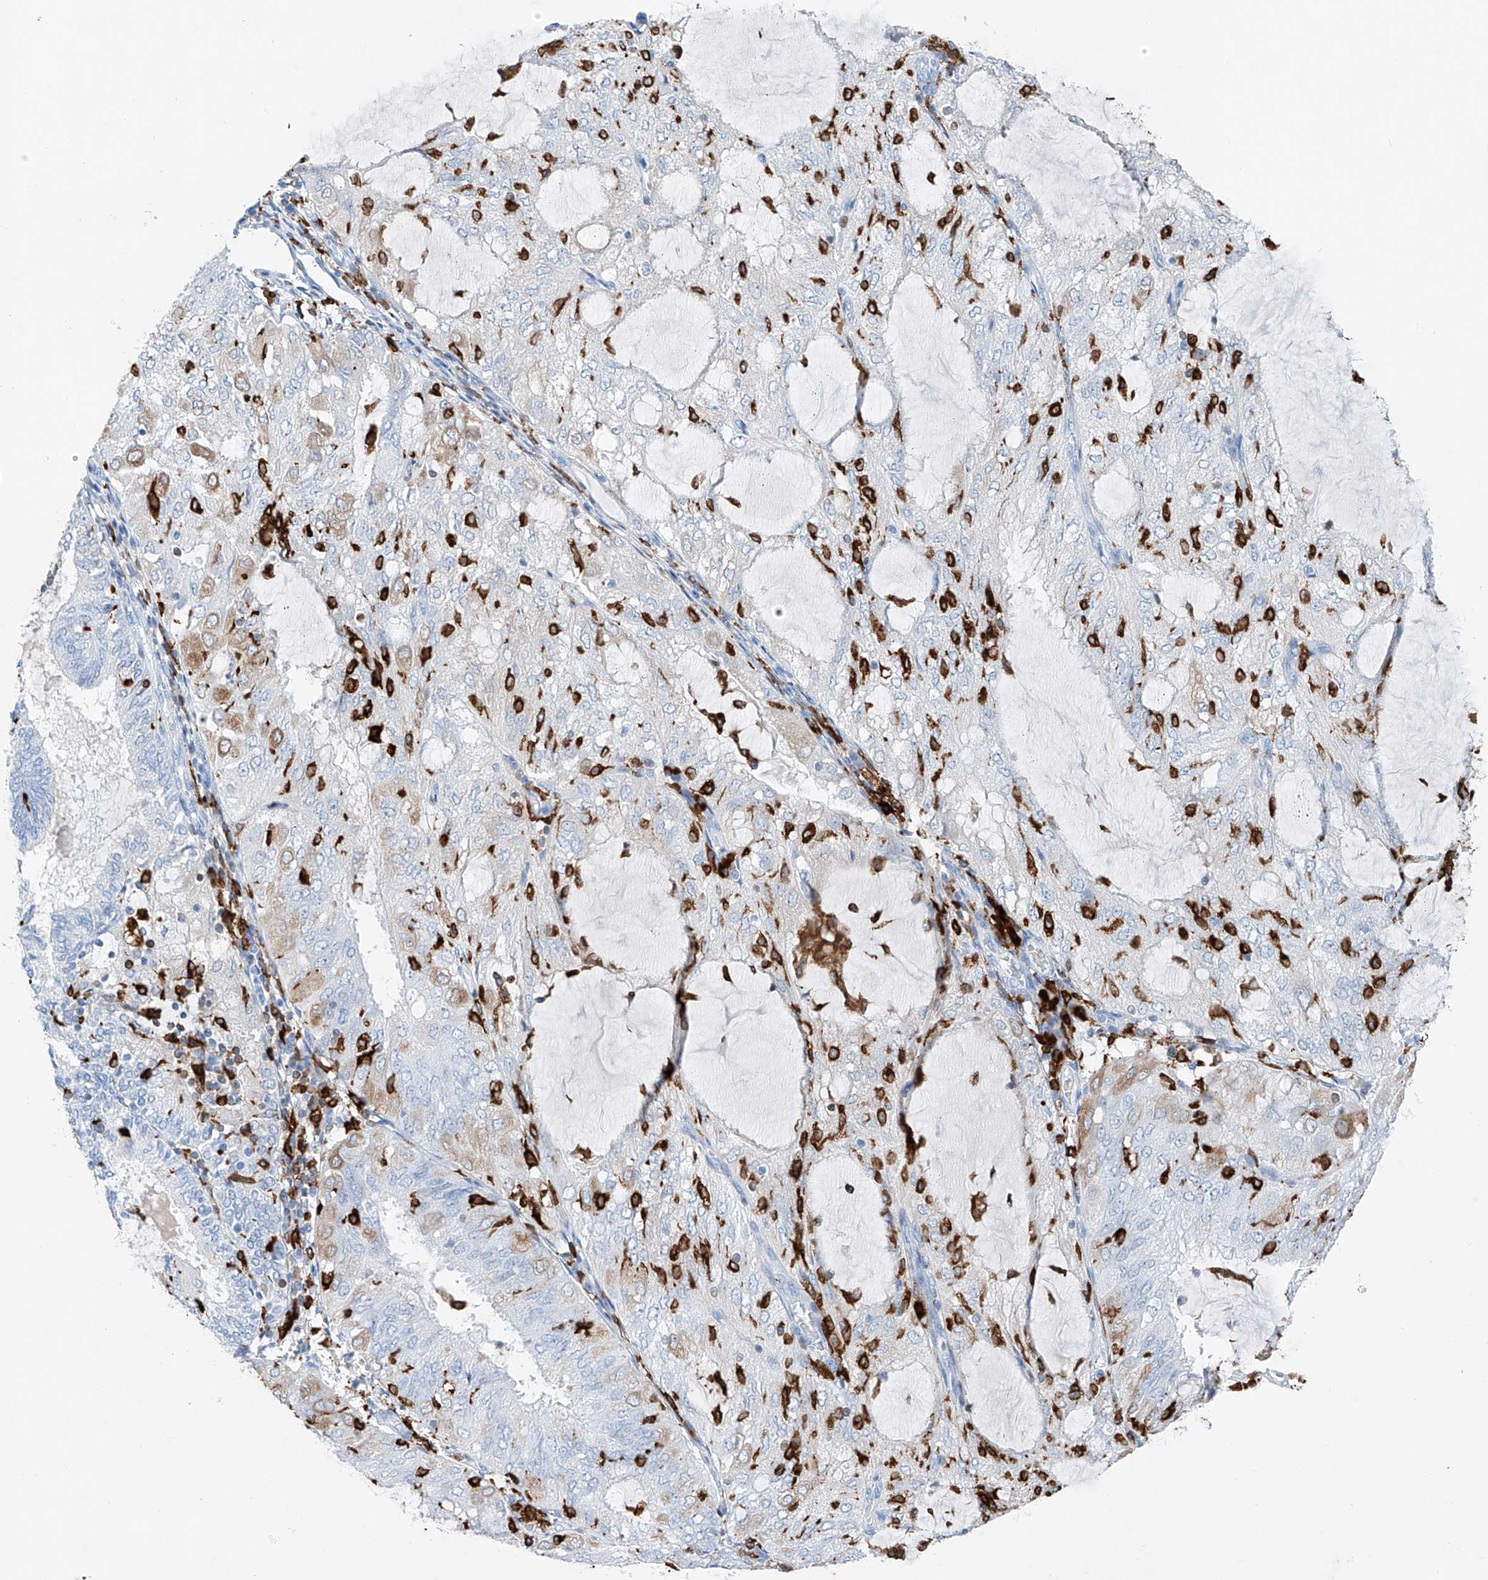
{"staining": {"intensity": "negative", "quantity": "none", "location": "none"}, "tissue": "endometrial cancer", "cell_type": "Tumor cells", "image_type": "cancer", "snomed": [{"axis": "morphology", "description": "Adenocarcinoma, NOS"}, {"axis": "topography", "description": "Endometrium"}], "caption": "Immunohistochemical staining of human endometrial cancer shows no significant expression in tumor cells.", "gene": "TBXAS1", "patient": {"sex": "female", "age": 81}}